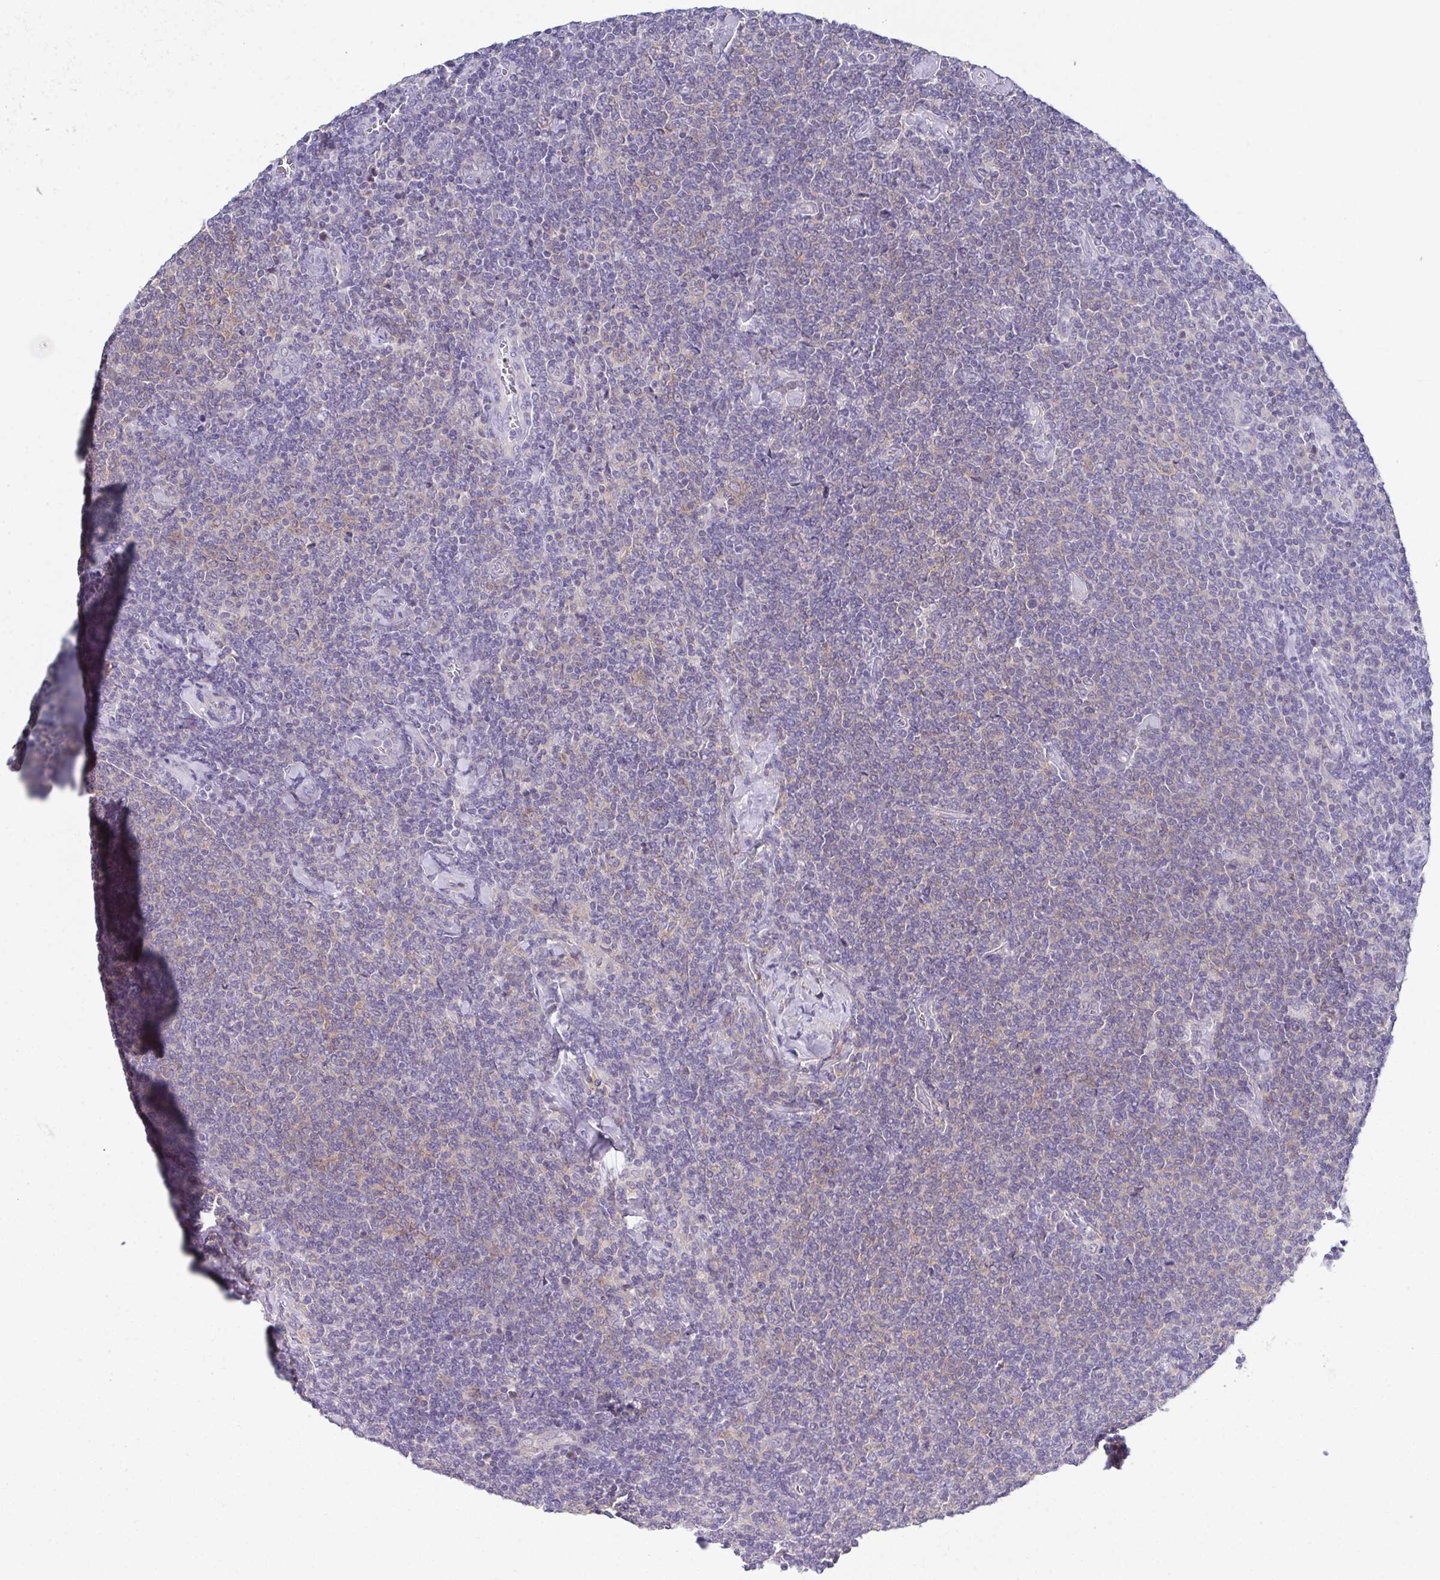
{"staining": {"intensity": "weak", "quantity": "<25%", "location": "cytoplasmic/membranous"}, "tissue": "lymphoma", "cell_type": "Tumor cells", "image_type": "cancer", "snomed": [{"axis": "morphology", "description": "Malignant lymphoma, non-Hodgkin's type, Low grade"}, {"axis": "topography", "description": "Lymph node"}], "caption": "Image shows no significant protein positivity in tumor cells of lymphoma.", "gene": "CFAP97D1", "patient": {"sex": "male", "age": 52}}